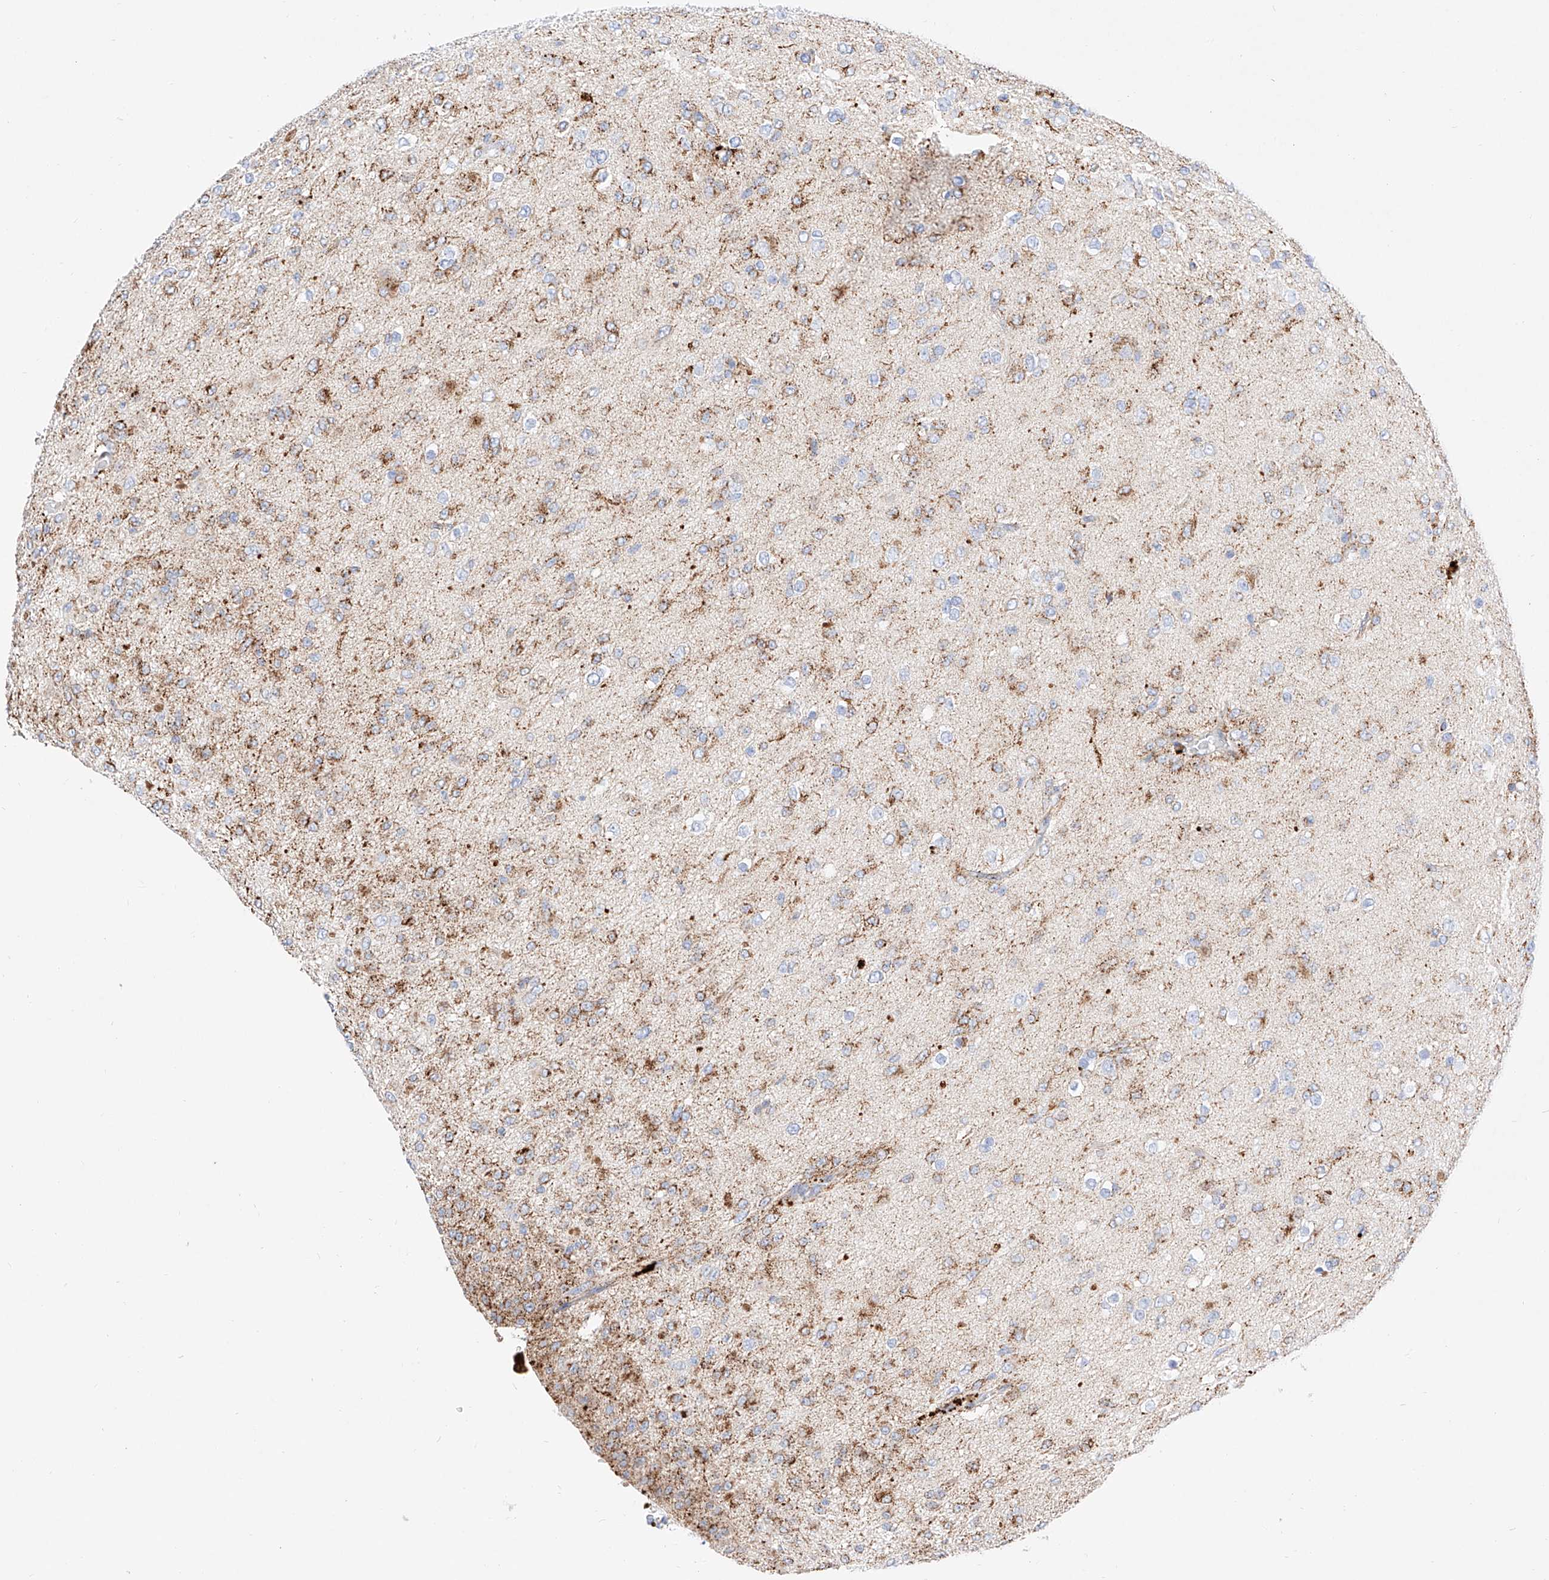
{"staining": {"intensity": "moderate", "quantity": "<25%", "location": "cytoplasmic/membranous"}, "tissue": "glioma", "cell_type": "Tumor cells", "image_type": "cancer", "snomed": [{"axis": "morphology", "description": "Glioma, malignant, Low grade"}, {"axis": "topography", "description": "Brain"}], "caption": "Immunohistochemical staining of human glioma displays low levels of moderate cytoplasmic/membranous protein expression in about <25% of tumor cells. The staining is performed using DAB (3,3'-diaminobenzidine) brown chromogen to label protein expression. The nuclei are counter-stained blue using hematoxylin.", "gene": "C6orf62", "patient": {"sex": "male", "age": 65}}